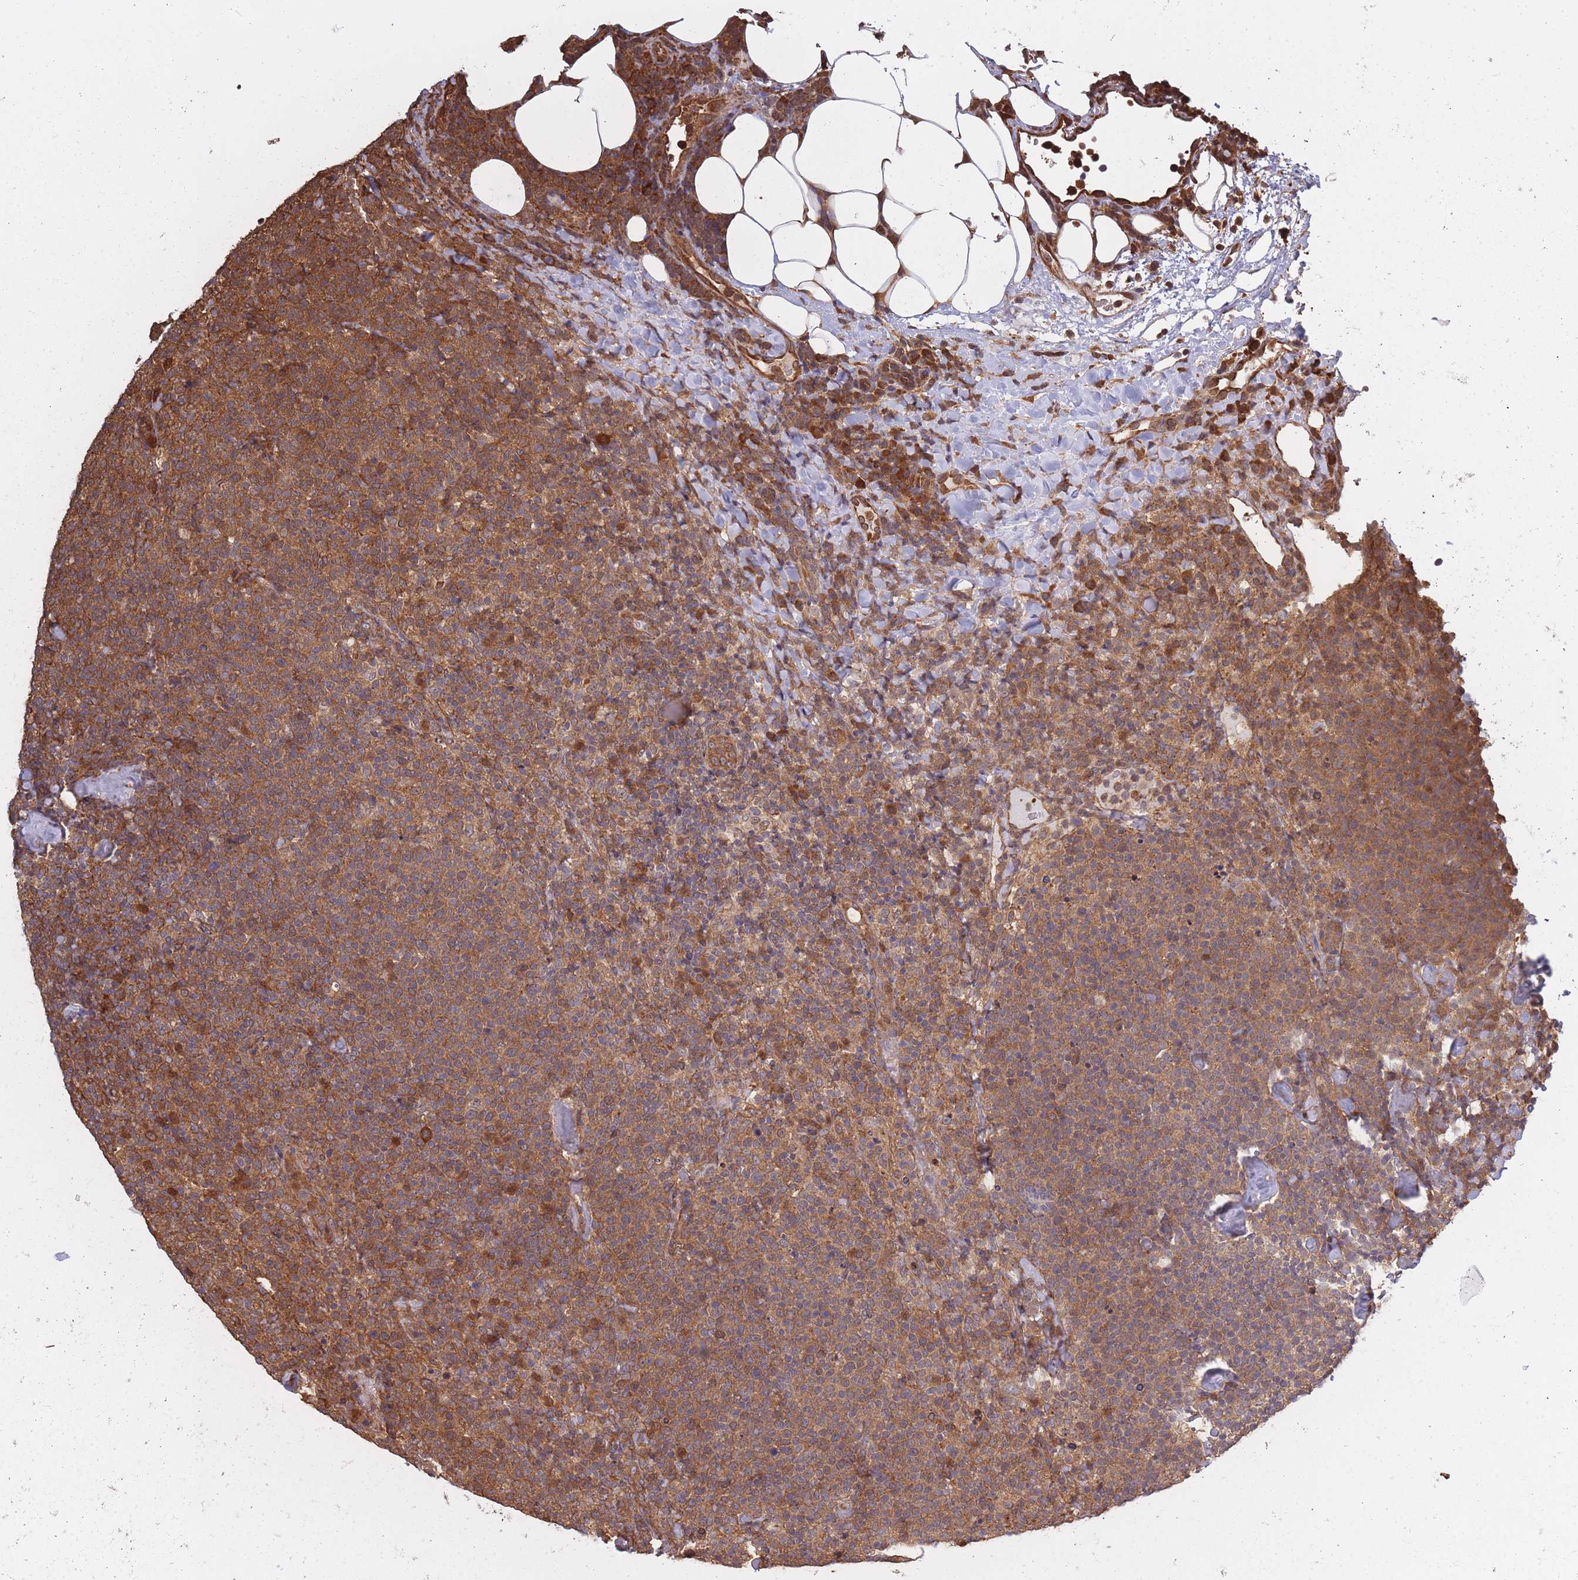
{"staining": {"intensity": "moderate", "quantity": ">75%", "location": "cytoplasmic/membranous"}, "tissue": "lymphoma", "cell_type": "Tumor cells", "image_type": "cancer", "snomed": [{"axis": "morphology", "description": "Malignant lymphoma, non-Hodgkin's type, High grade"}, {"axis": "topography", "description": "Lymph node"}], "caption": "Lymphoma tissue reveals moderate cytoplasmic/membranous staining in about >75% of tumor cells Nuclei are stained in blue.", "gene": "ARL13B", "patient": {"sex": "male", "age": 61}}